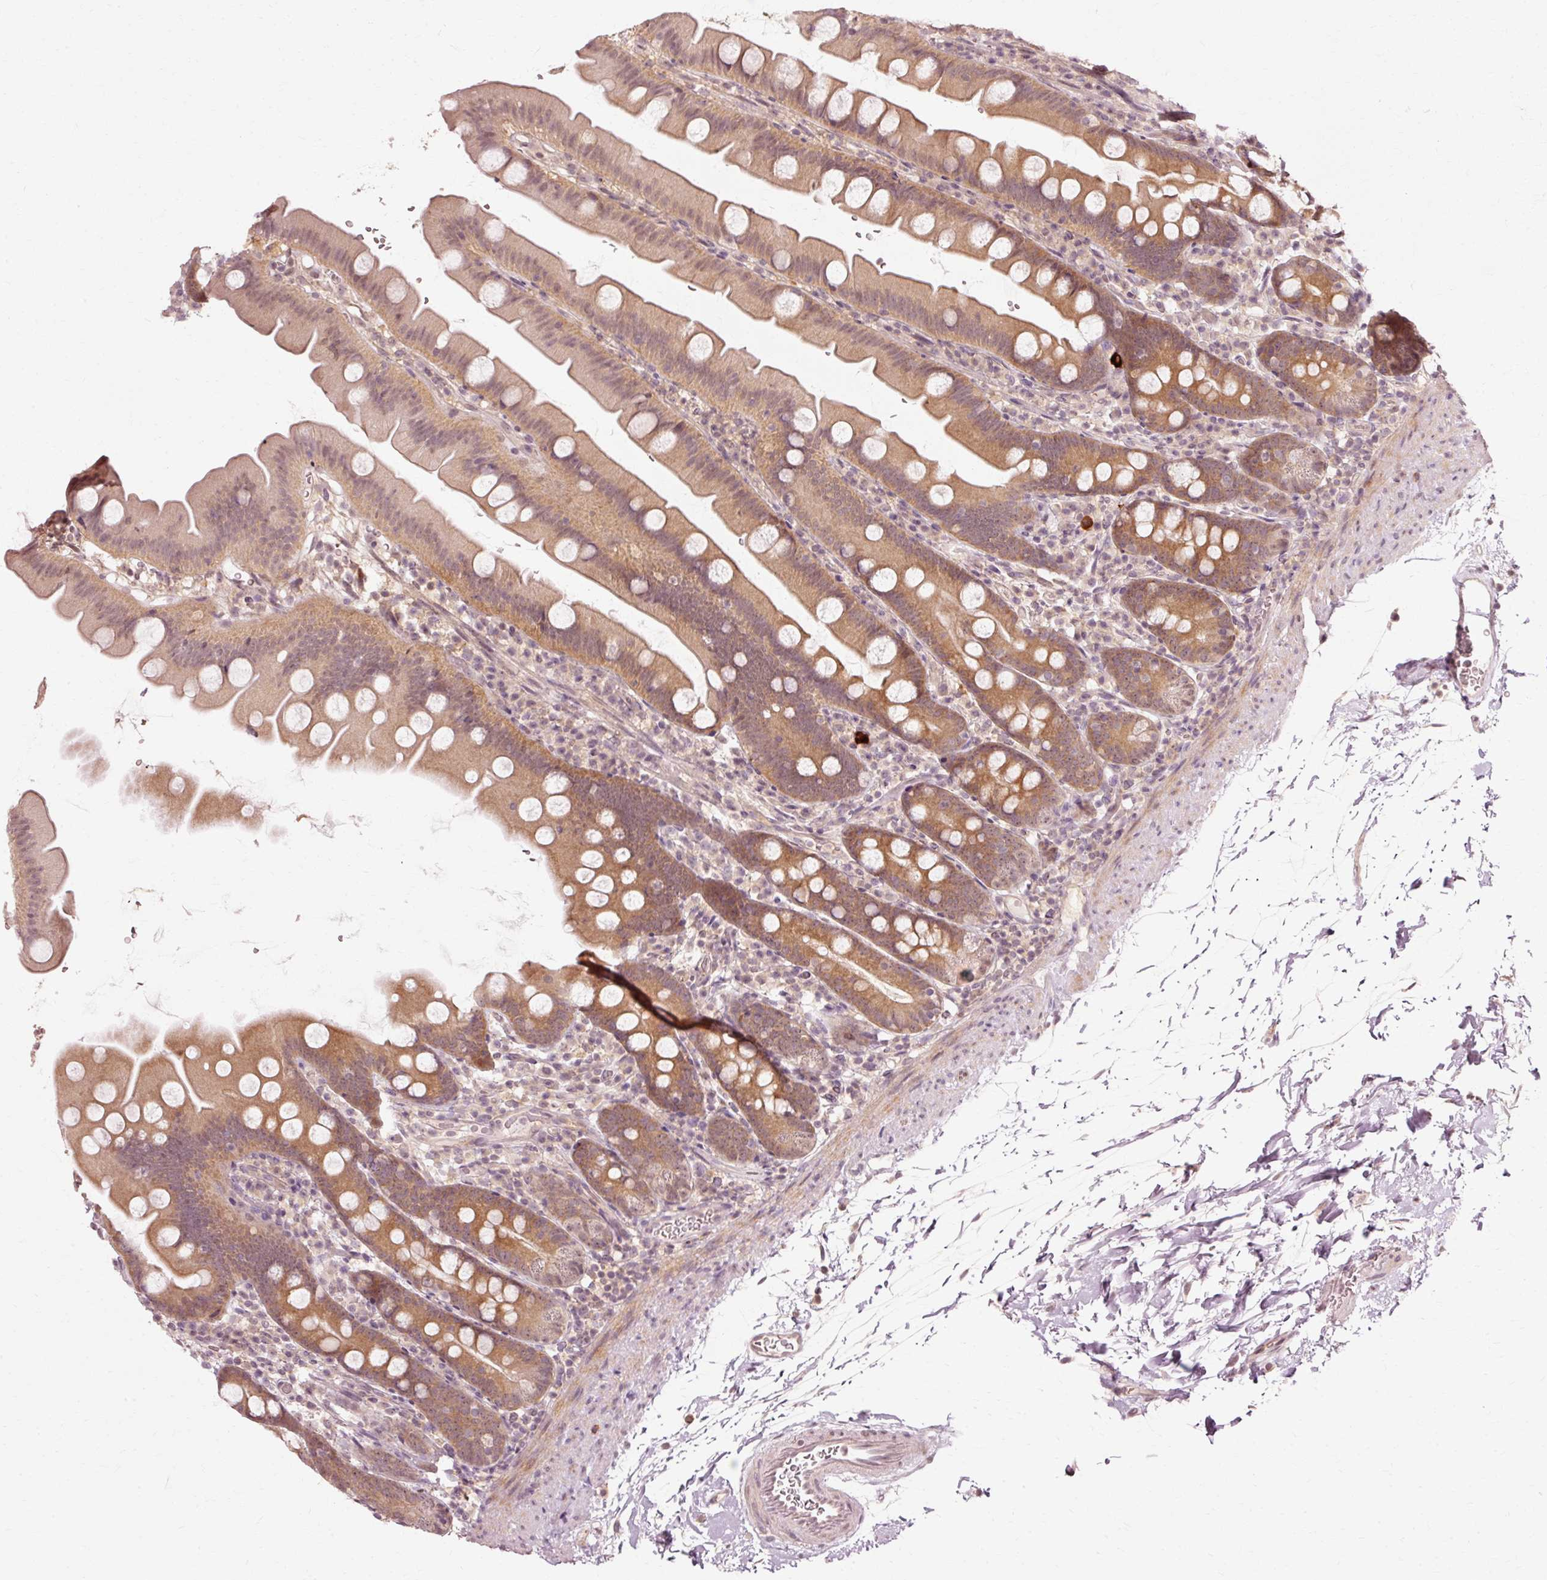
{"staining": {"intensity": "moderate", "quantity": ">75%", "location": "cytoplasmic/membranous"}, "tissue": "small intestine", "cell_type": "Glandular cells", "image_type": "normal", "snomed": [{"axis": "morphology", "description": "Normal tissue, NOS"}, {"axis": "topography", "description": "Small intestine"}], "caption": "Normal small intestine was stained to show a protein in brown. There is medium levels of moderate cytoplasmic/membranous expression in about >75% of glandular cells. (Stains: DAB (3,3'-diaminobenzidine) in brown, nuclei in blue, Microscopy: brightfield microscopy at high magnification).", "gene": "RGPD5", "patient": {"sex": "female", "age": 68}}